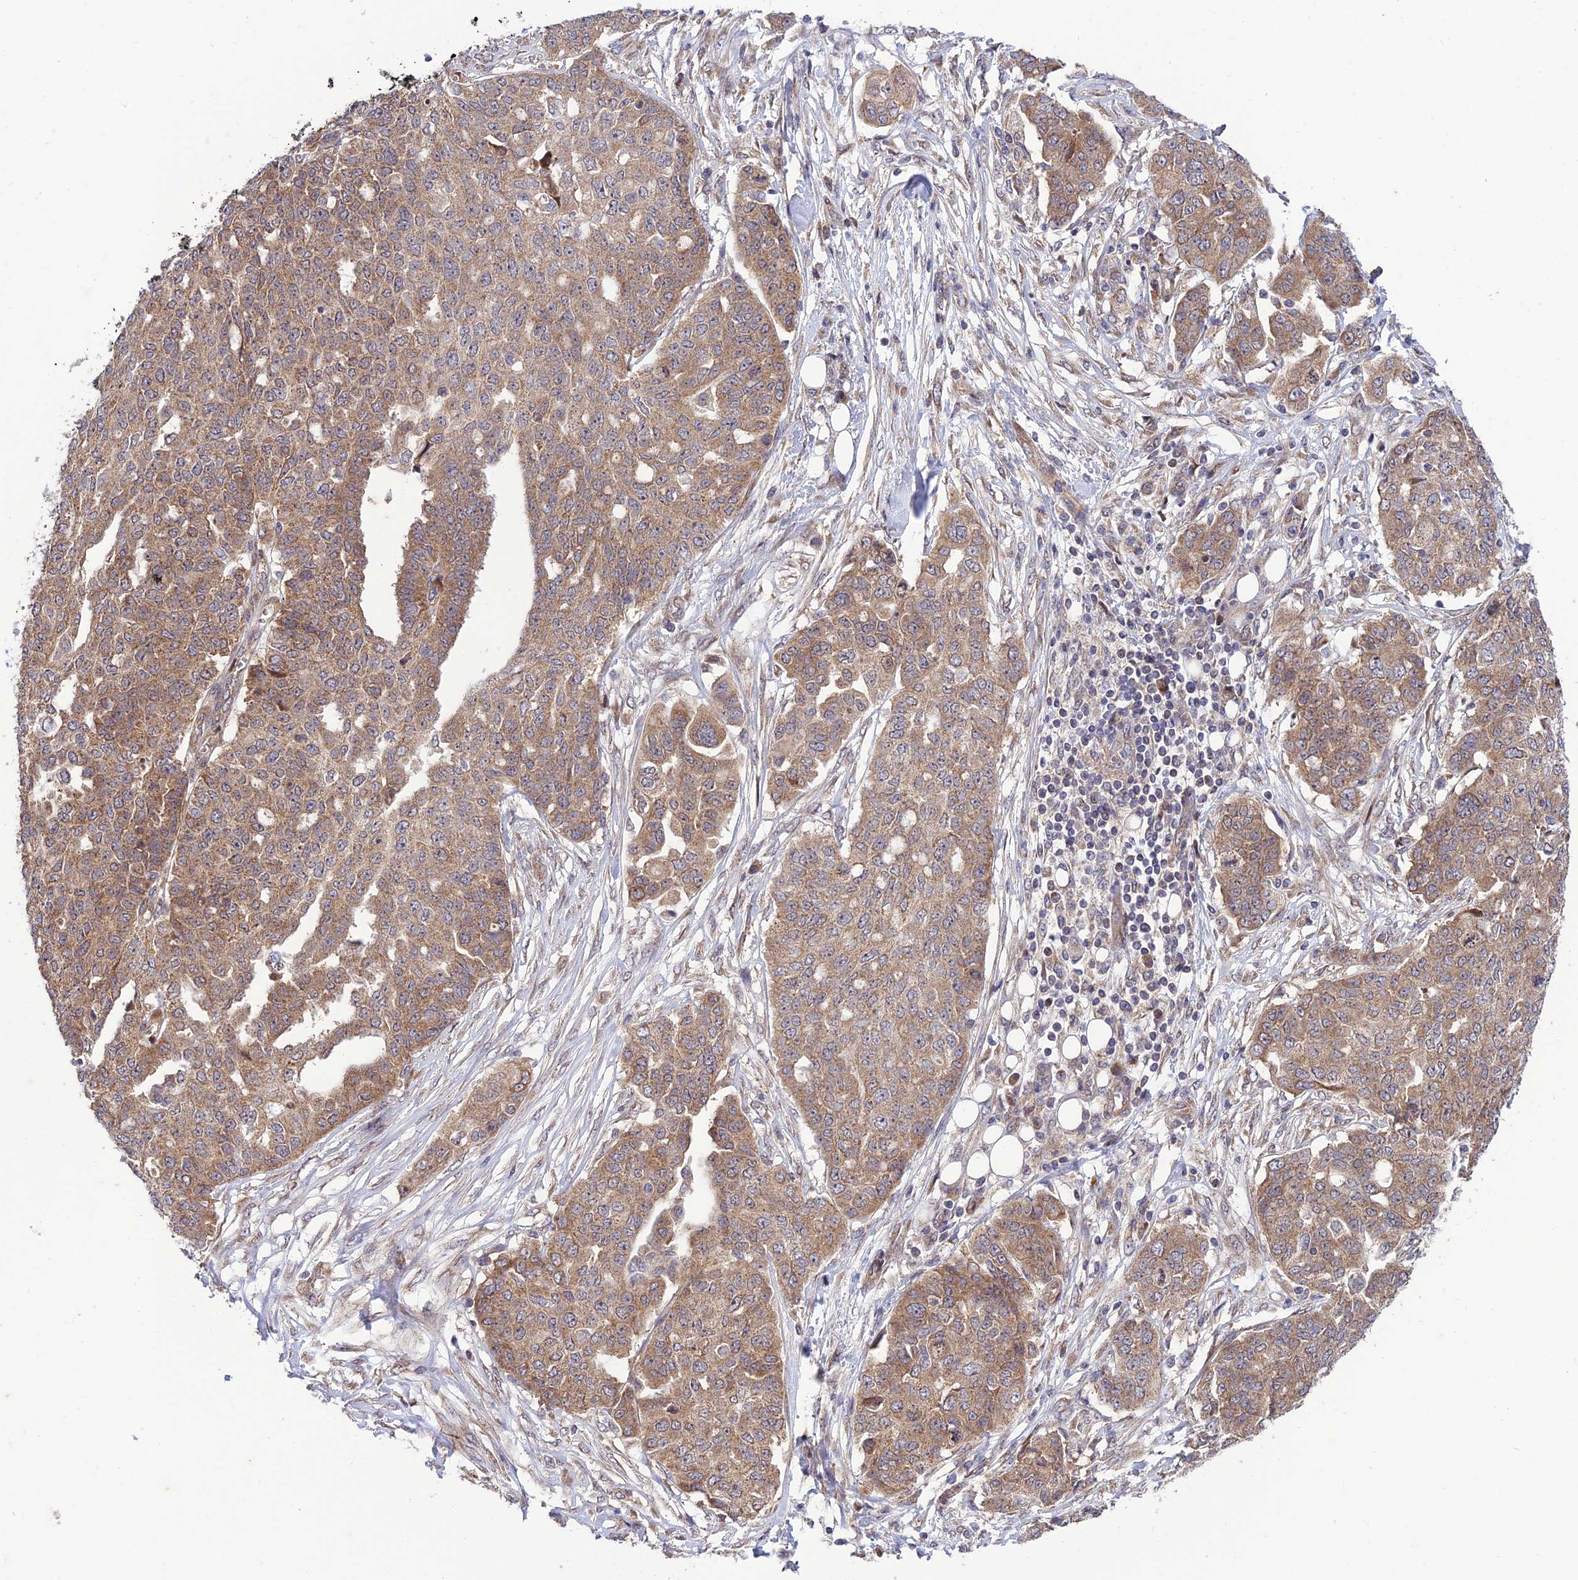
{"staining": {"intensity": "moderate", "quantity": ">75%", "location": "cytoplasmic/membranous"}, "tissue": "ovarian cancer", "cell_type": "Tumor cells", "image_type": "cancer", "snomed": [{"axis": "morphology", "description": "Cystadenocarcinoma, serous, NOS"}, {"axis": "topography", "description": "Soft tissue"}, {"axis": "topography", "description": "Ovary"}], "caption": "An image of ovarian serous cystadenocarcinoma stained for a protein demonstrates moderate cytoplasmic/membranous brown staining in tumor cells.", "gene": "PLEKHG2", "patient": {"sex": "female", "age": 57}}